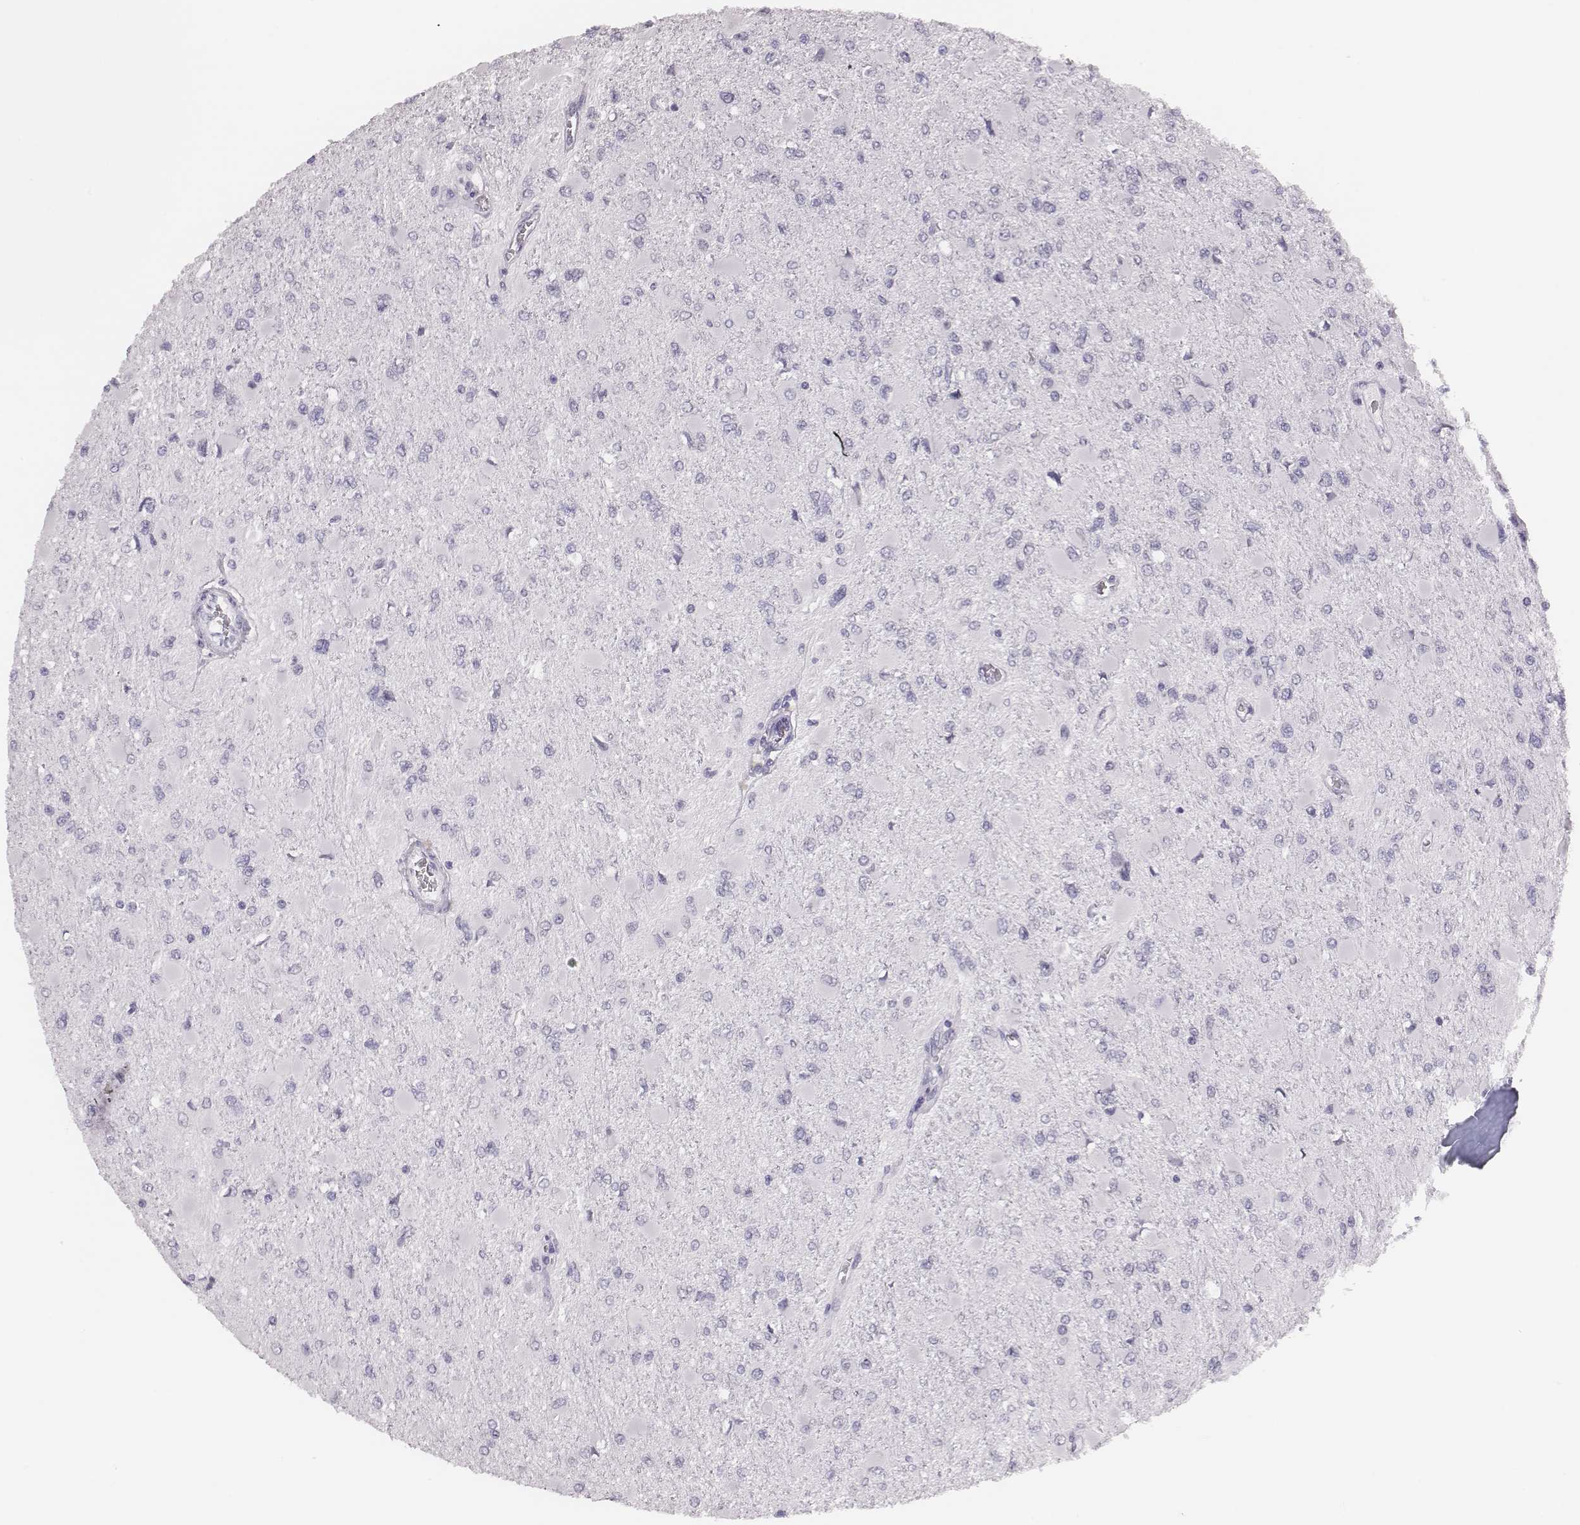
{"staining": {"intensity": "negative", "quantity": "none", "location": "none"}, "tissue": "glioma", "cell_type": "Tumor cells", "image_type": "cancer", "snomed": [{"axis": "morphology", "description": "Glioma, malignant, High grade"}, {"axis": "topography", "description": "Cerebral cortex"}], "caption": "Malignant glioma (high-grade) was stained to show a protein in brown. There is no significant expression in tumor cells. (Stains: DAB immunohistochemistry with hematoxylin counter stain, Microscopy: brightfield microscopy at high magnification).", "gene": "H1-6", "patient": {"sex": "female", "age": 36}}